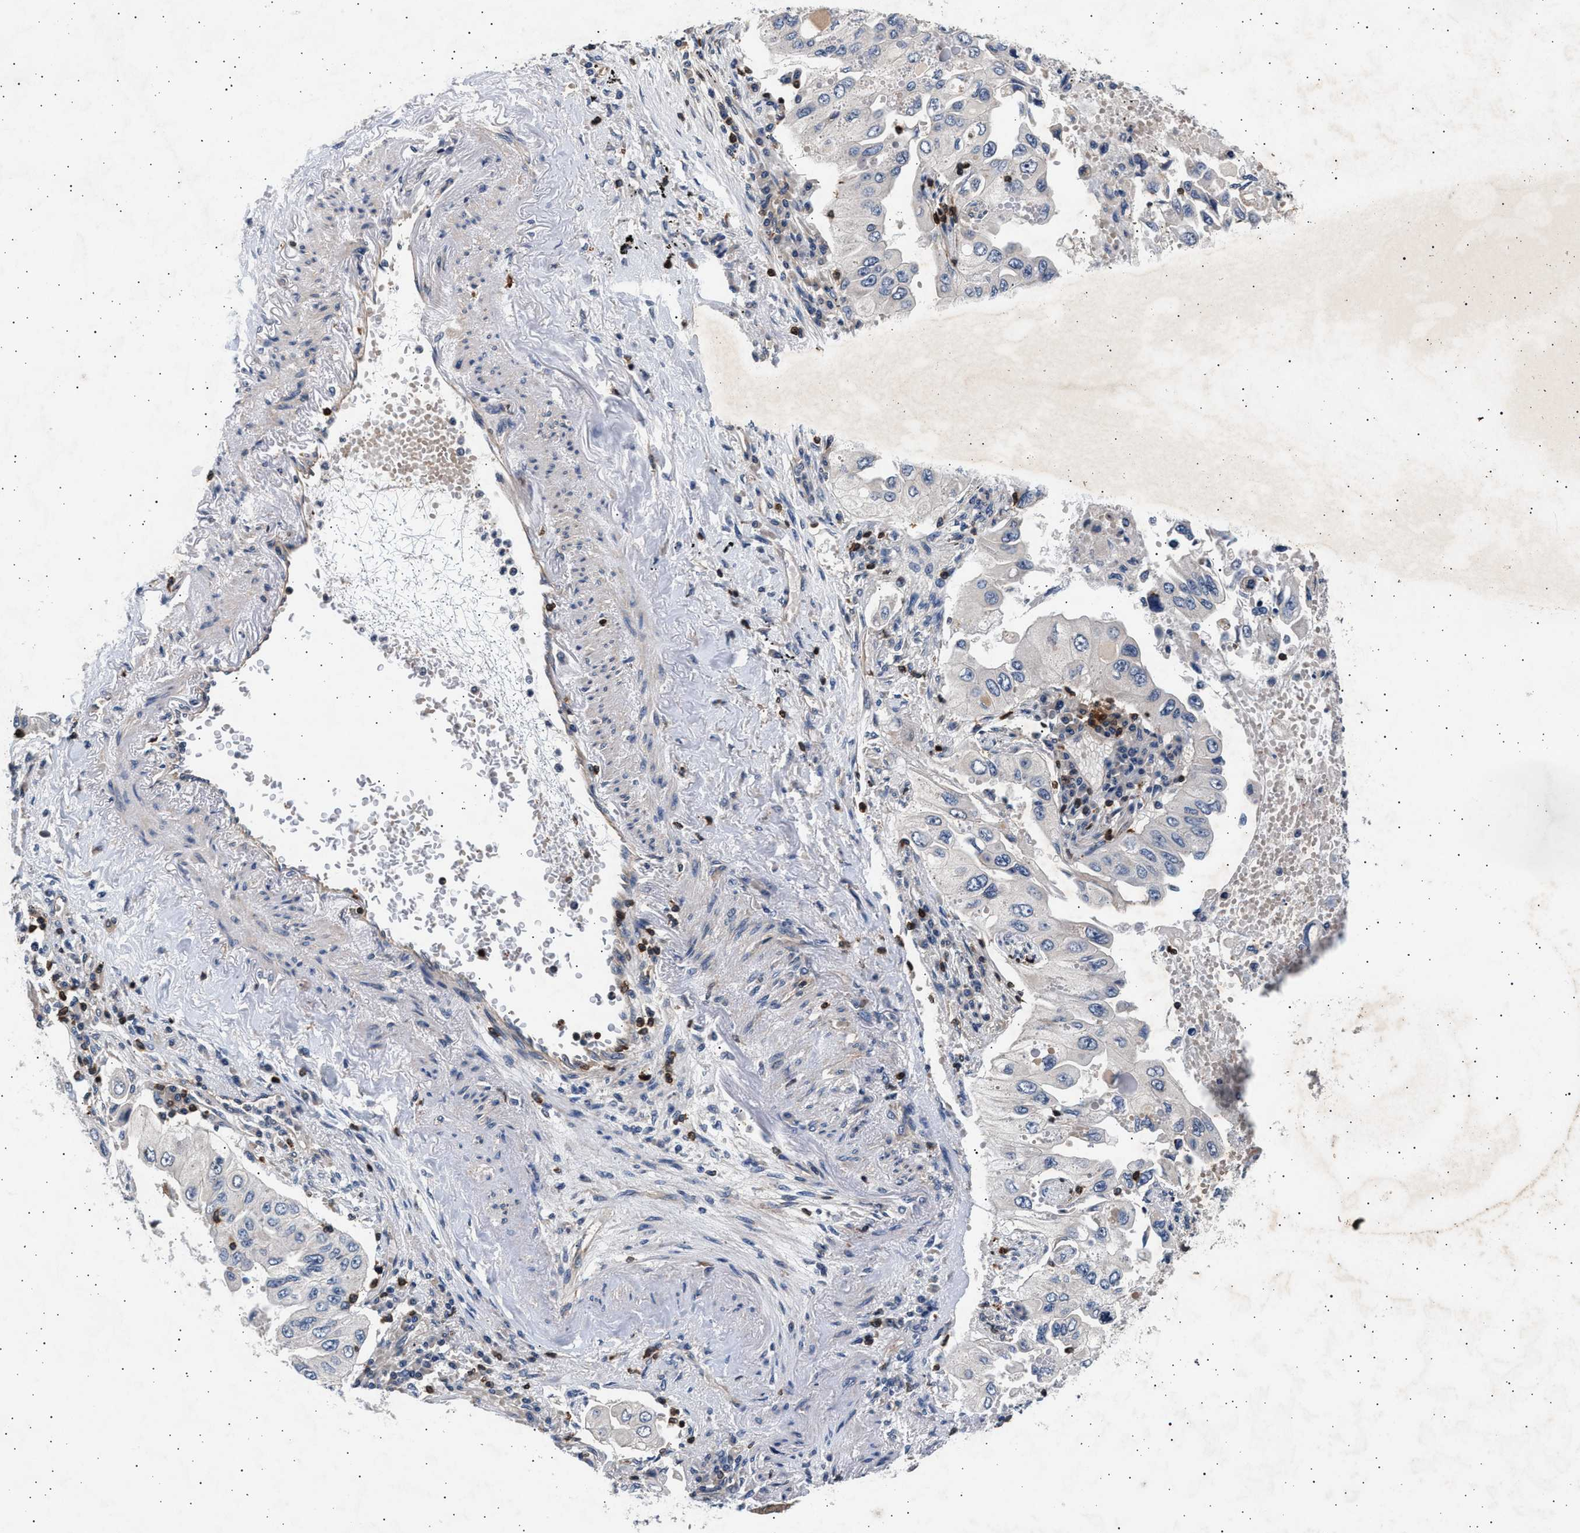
{"staining": {"intensity": "negative", "quantity": "none", "location": "none"}, "tissue": "lung cancer", "cell_type": "Tumor cells", "image_type": "cancer", "snomed": [{"axis": "morphology", "description": "Adenocarcinoma, NOS"}, {"axis": "topography", "description": "Lung"}], "caption": "Lung cancer (adenocarcinoma) was stained to show a protein in brown. There is no significant staining in tumor cells.", "gene": "GRAP2", "patient": {"sex": "male", "age": 84}}